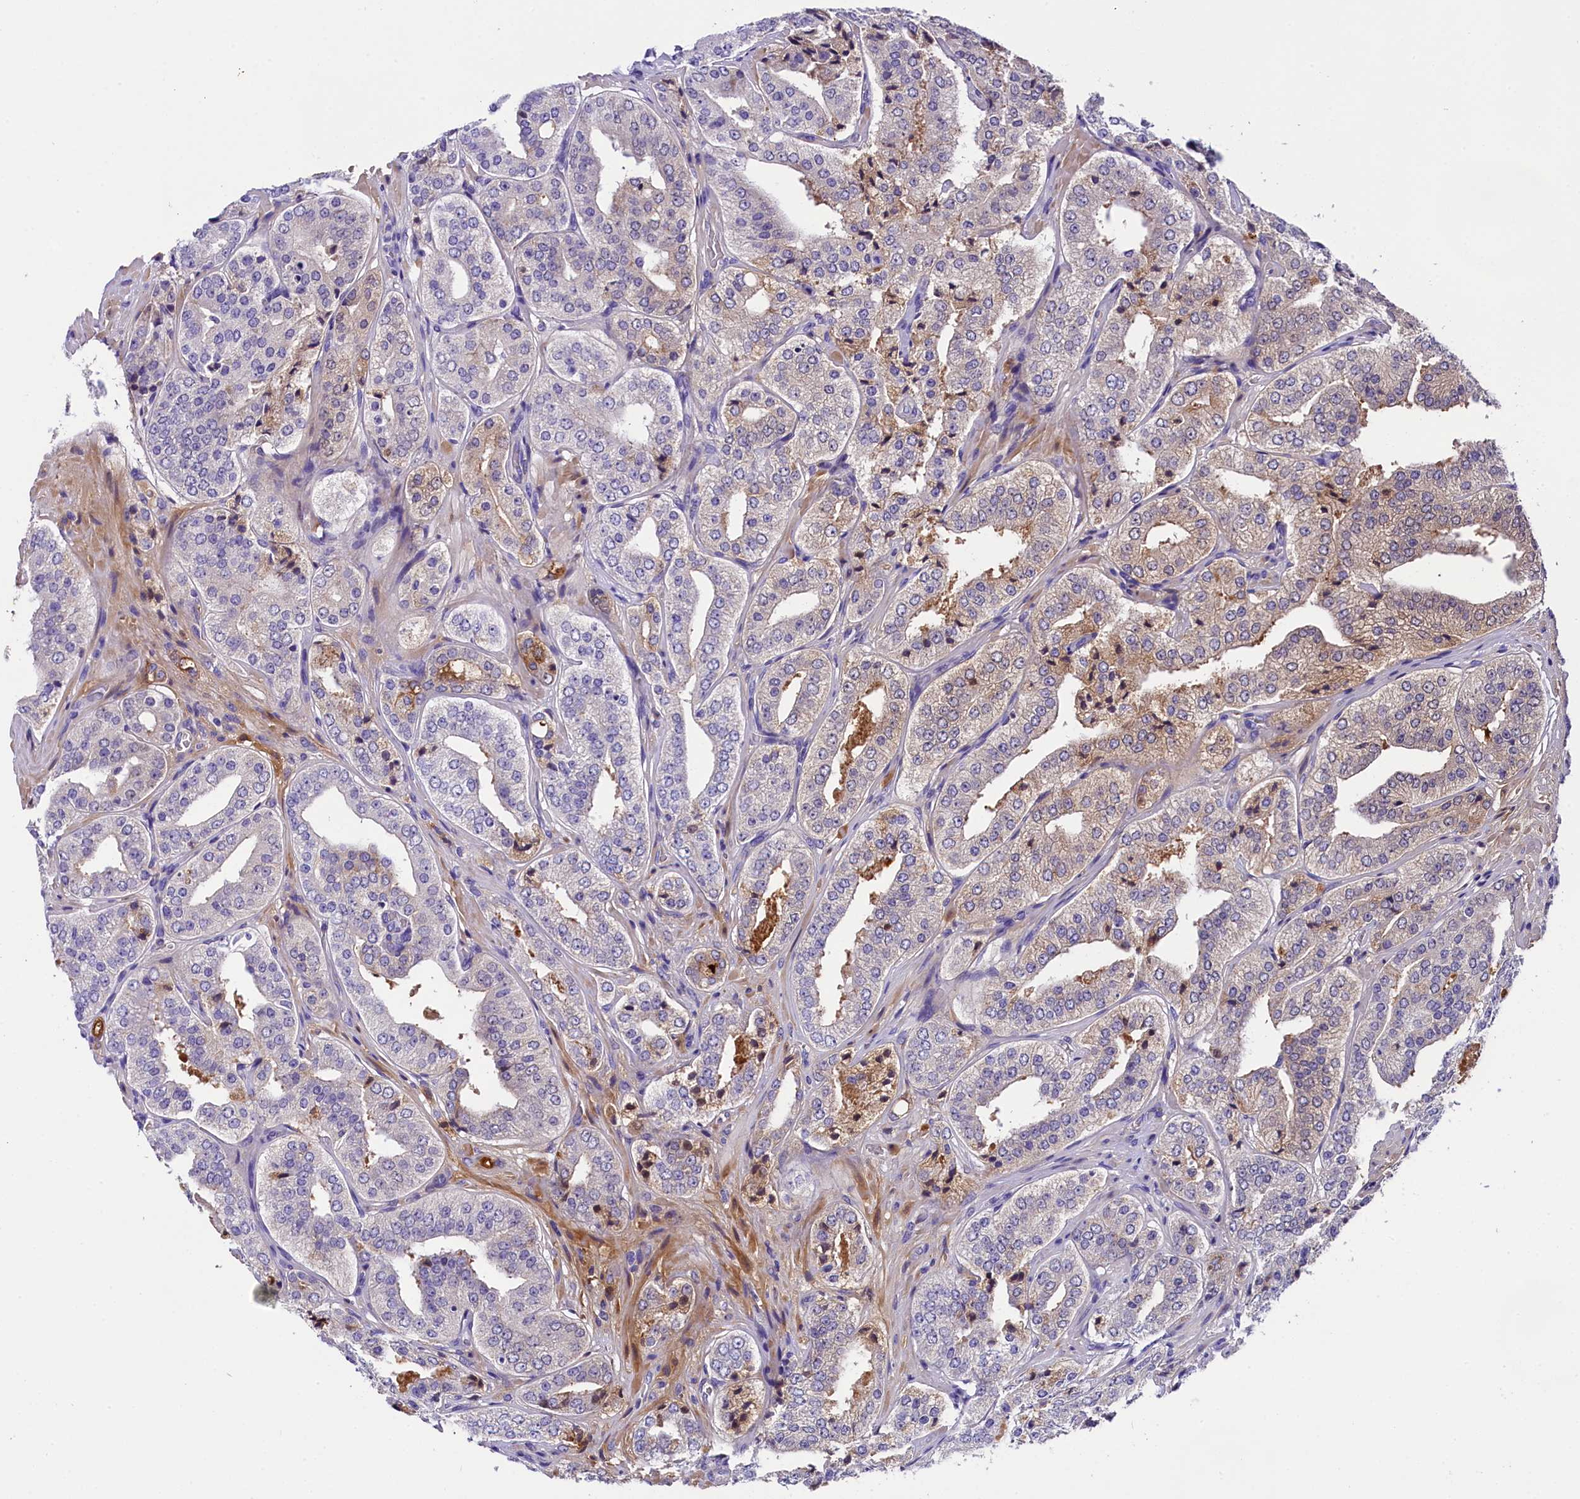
{"staining": {"intensity": "weak", "quantity": "<25%", "location": "cytoplasmic/membranous"}, "tissue": "prostate cancer", "cell_type": "Tumor cells", "image_type": "cancer", "snomed": [{"axis": "morphology", "description": "Adenocarcinoma, High grade"}, {"axis": "topography", "description": "Prostate"}], "caption": "IHC histopathology image of neoplastic tissue: prostate cancer stained with DAB exhibits no significant protein expression in tumor cells.", "gene": "SOD3", "patient": {"sex": "male", "age": 71}}